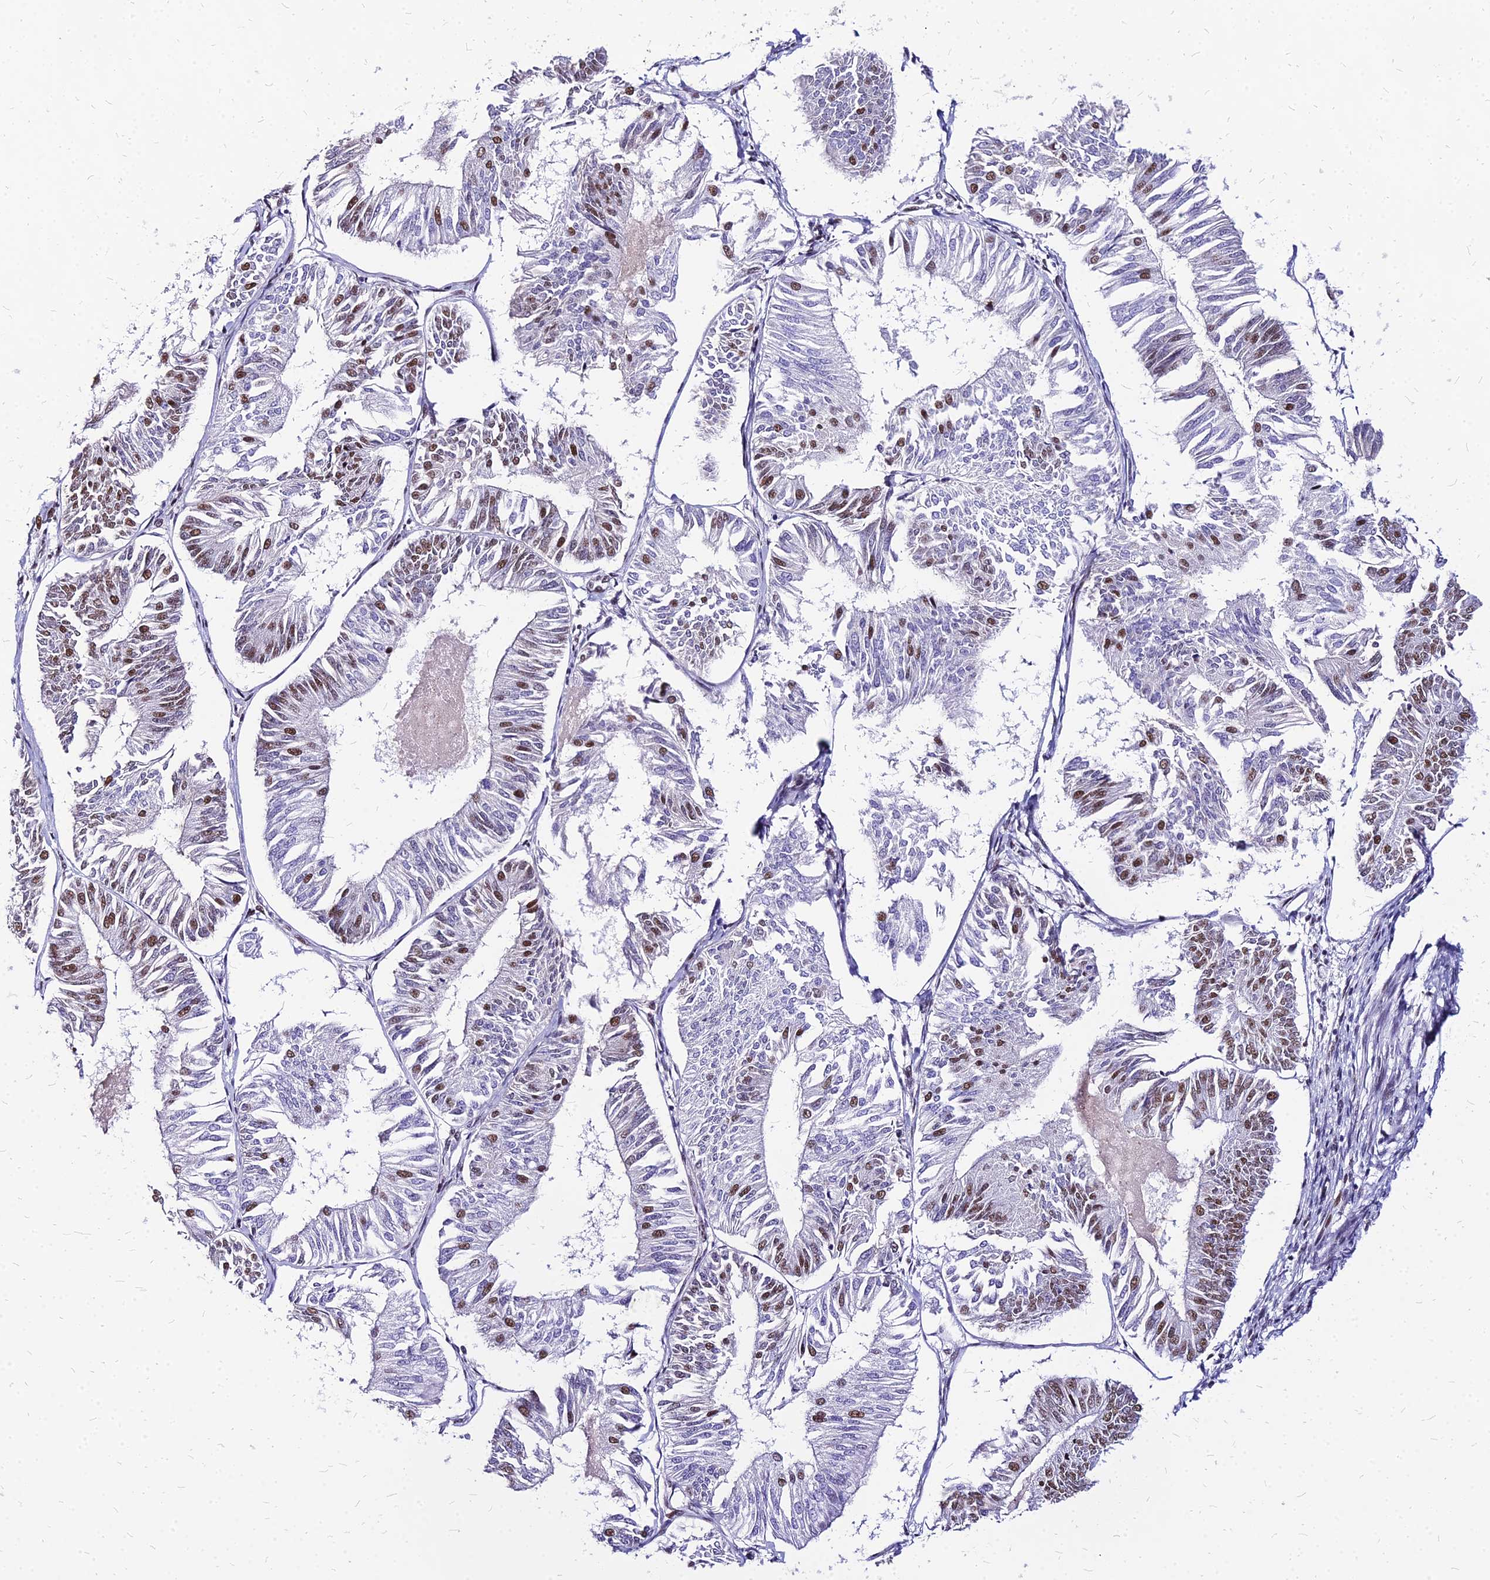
{"staining": {"intensity": "moderate", "quantity": "25%-75%", "location": "nuclear"}, "tissue": "endometrial cancer", "cell_type": "Tumor cells", "image_type": "cancer", "snomed": [{"axis": "morphology", "description": "Adenocarcinoma, NOS"}, {"axis": "topography", "description": "Endometrium"}], "caption": "Endometrial cancer (adenocarcinoma) stained with IHC shows moderate nuclear positivity in approximately 25%-75% of tumor cells.", "gene": "FDX2", "patient": {"sex": "female", "age": 58}}